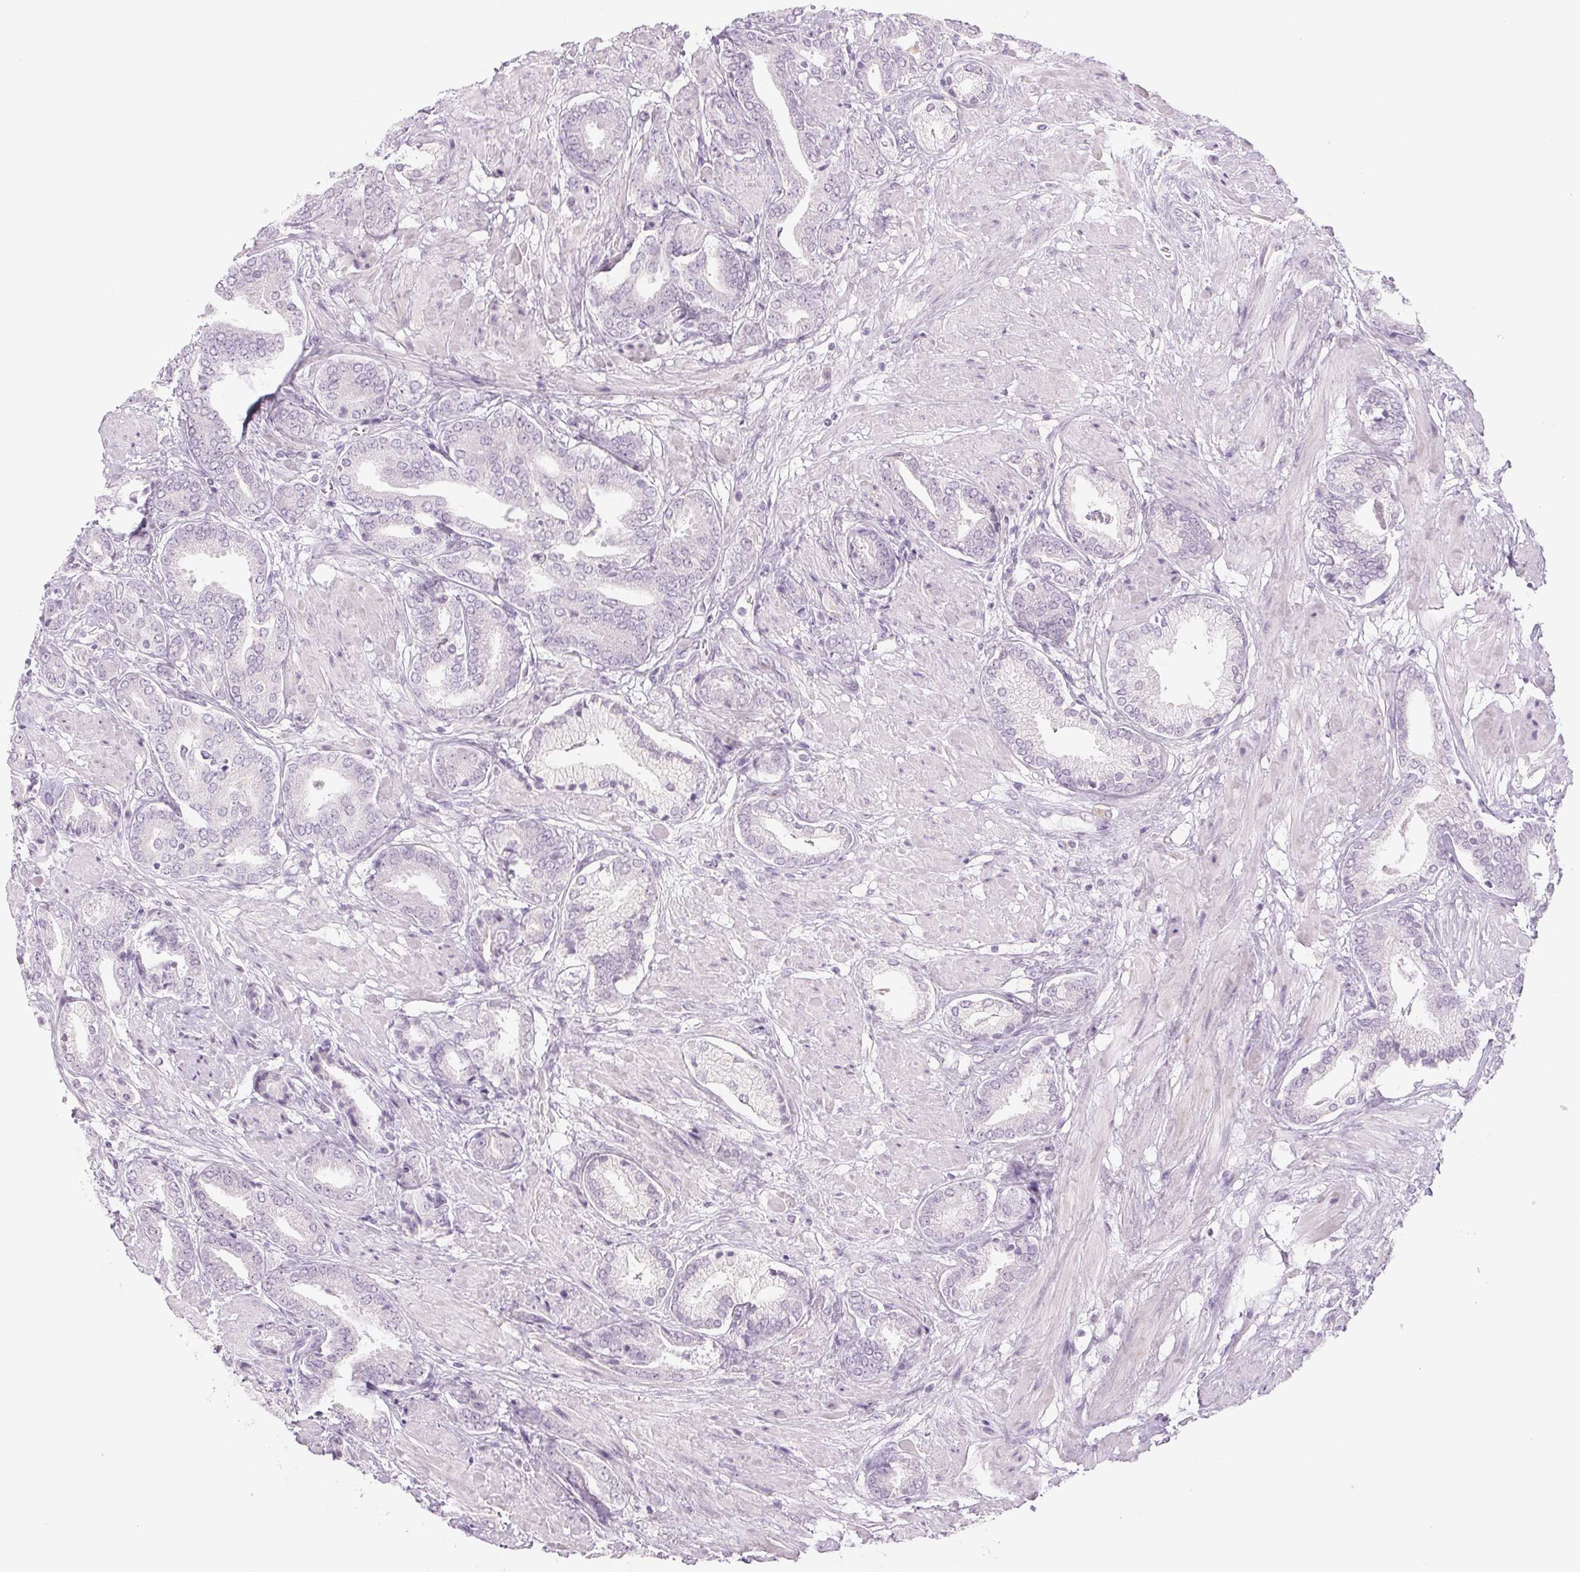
{"staining": {"intensity": "negative", "quantity": "none", "location": "none"}, "tissue": "prostate cancer", "cell_type": "Tumor cells", "image_type": "cancer", "snomed": [{"axis": "morphology", "description": "Adenocarcinoma, High grade"}, {"axis": "topography", "description": "Prostate"}], "caption": "Immunohistochemical staining of high-grade adenocarcinoma (prostate) reveals no significant expression in tumor cells. Brightfield microscopy of immunohistochemistry stained with DAB (brown) and hematoxylin (blue), captured at high magnification.", "gene": "EHHADH", "patient": {"sex": "male", "age": 56}}